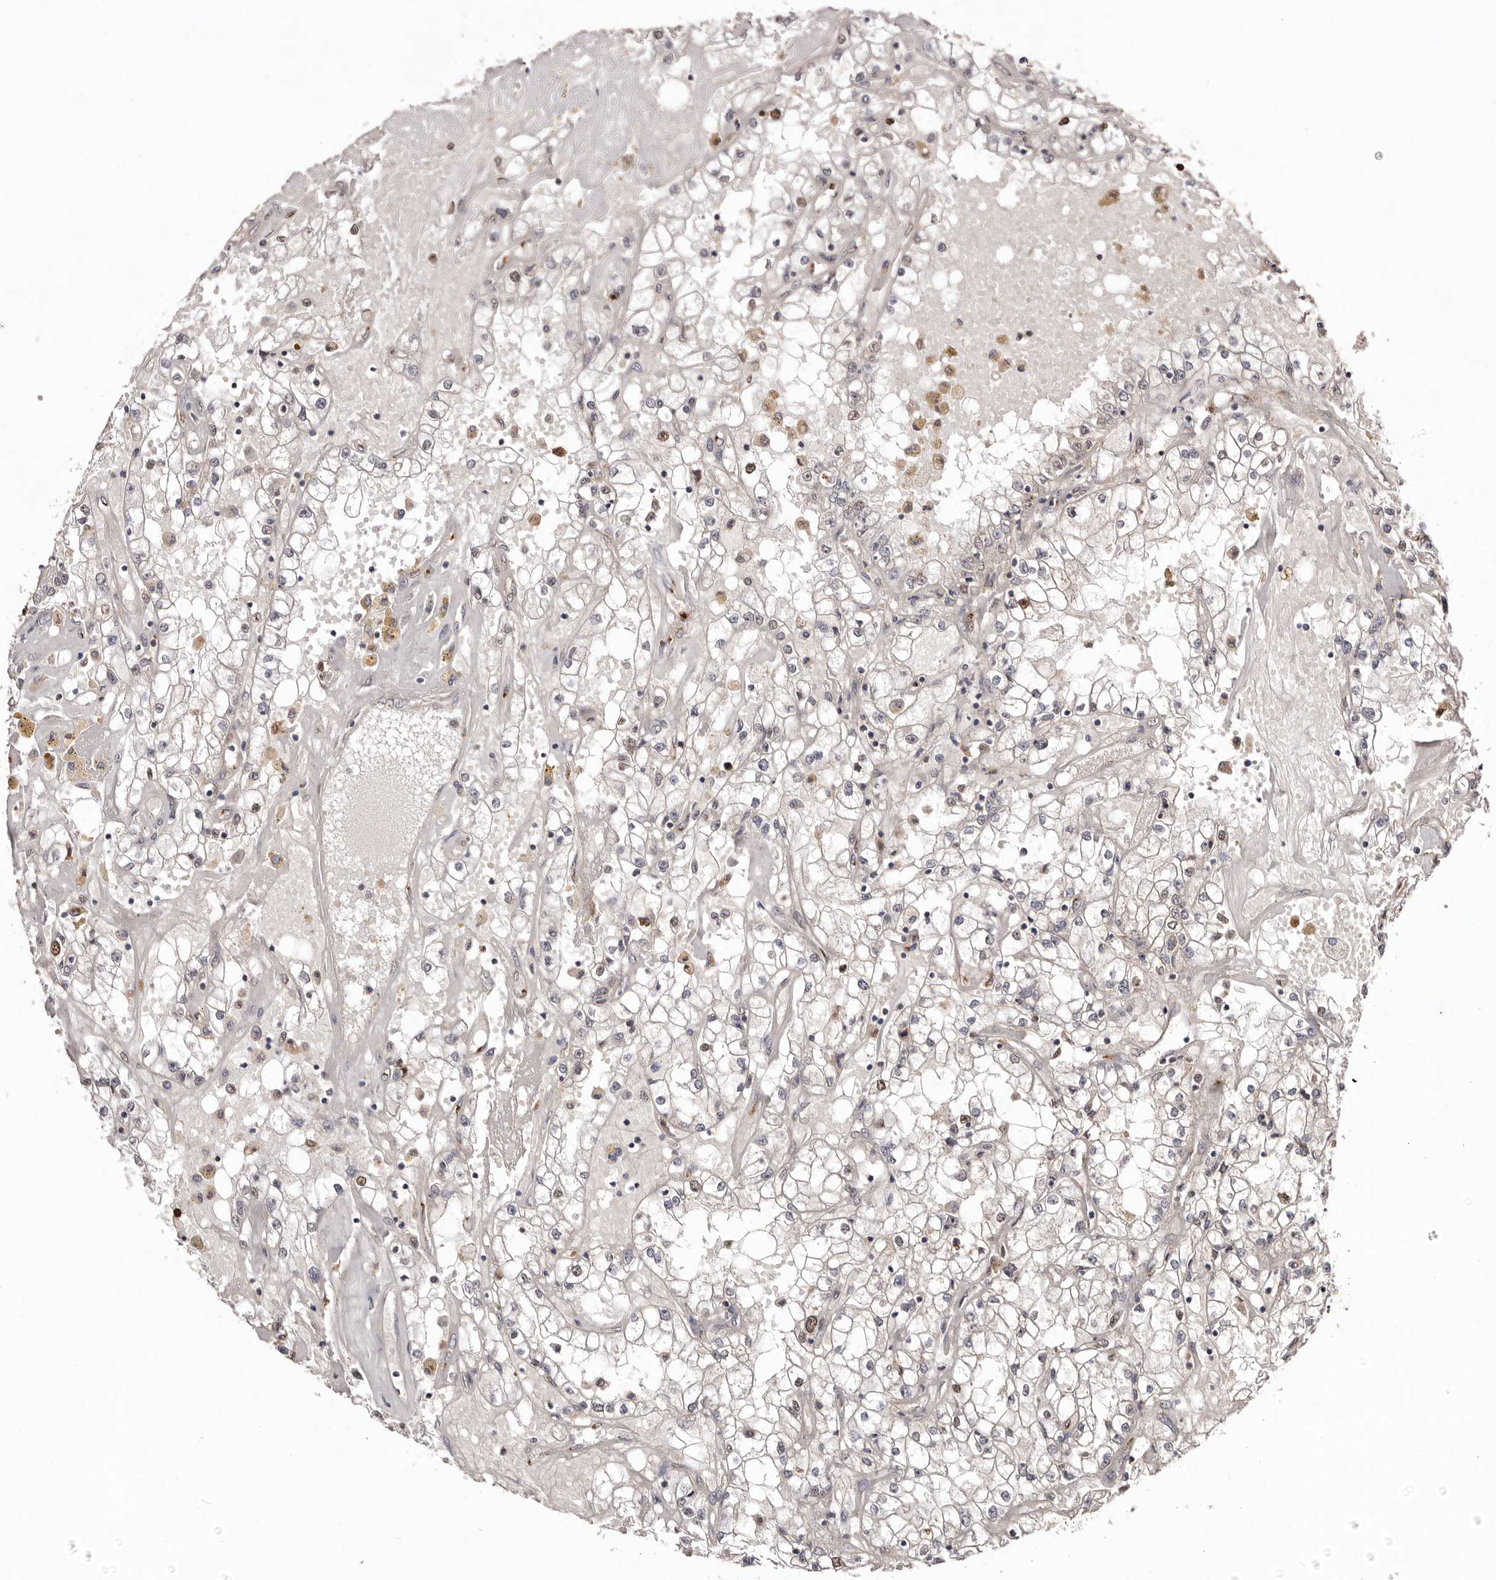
{"staining": {"intensity": "negative", "quantity": "none", "location": "none"}, "tissue": "renal cancer", "cell_type": "Tumor cells", "image_type": "cancer", "snomed": [{"axis": "morphology", "description": "Adenocarcinoma, NOS"}, {"axis": "topography", "description": "Kidney"}], "caption": "This is an immunohistochemistry image of human renal adenocarcinoma. There is no positivity in tumor cells.", "gene": "NOTCH1", "patient": {"sex": "male", "age": 56}}